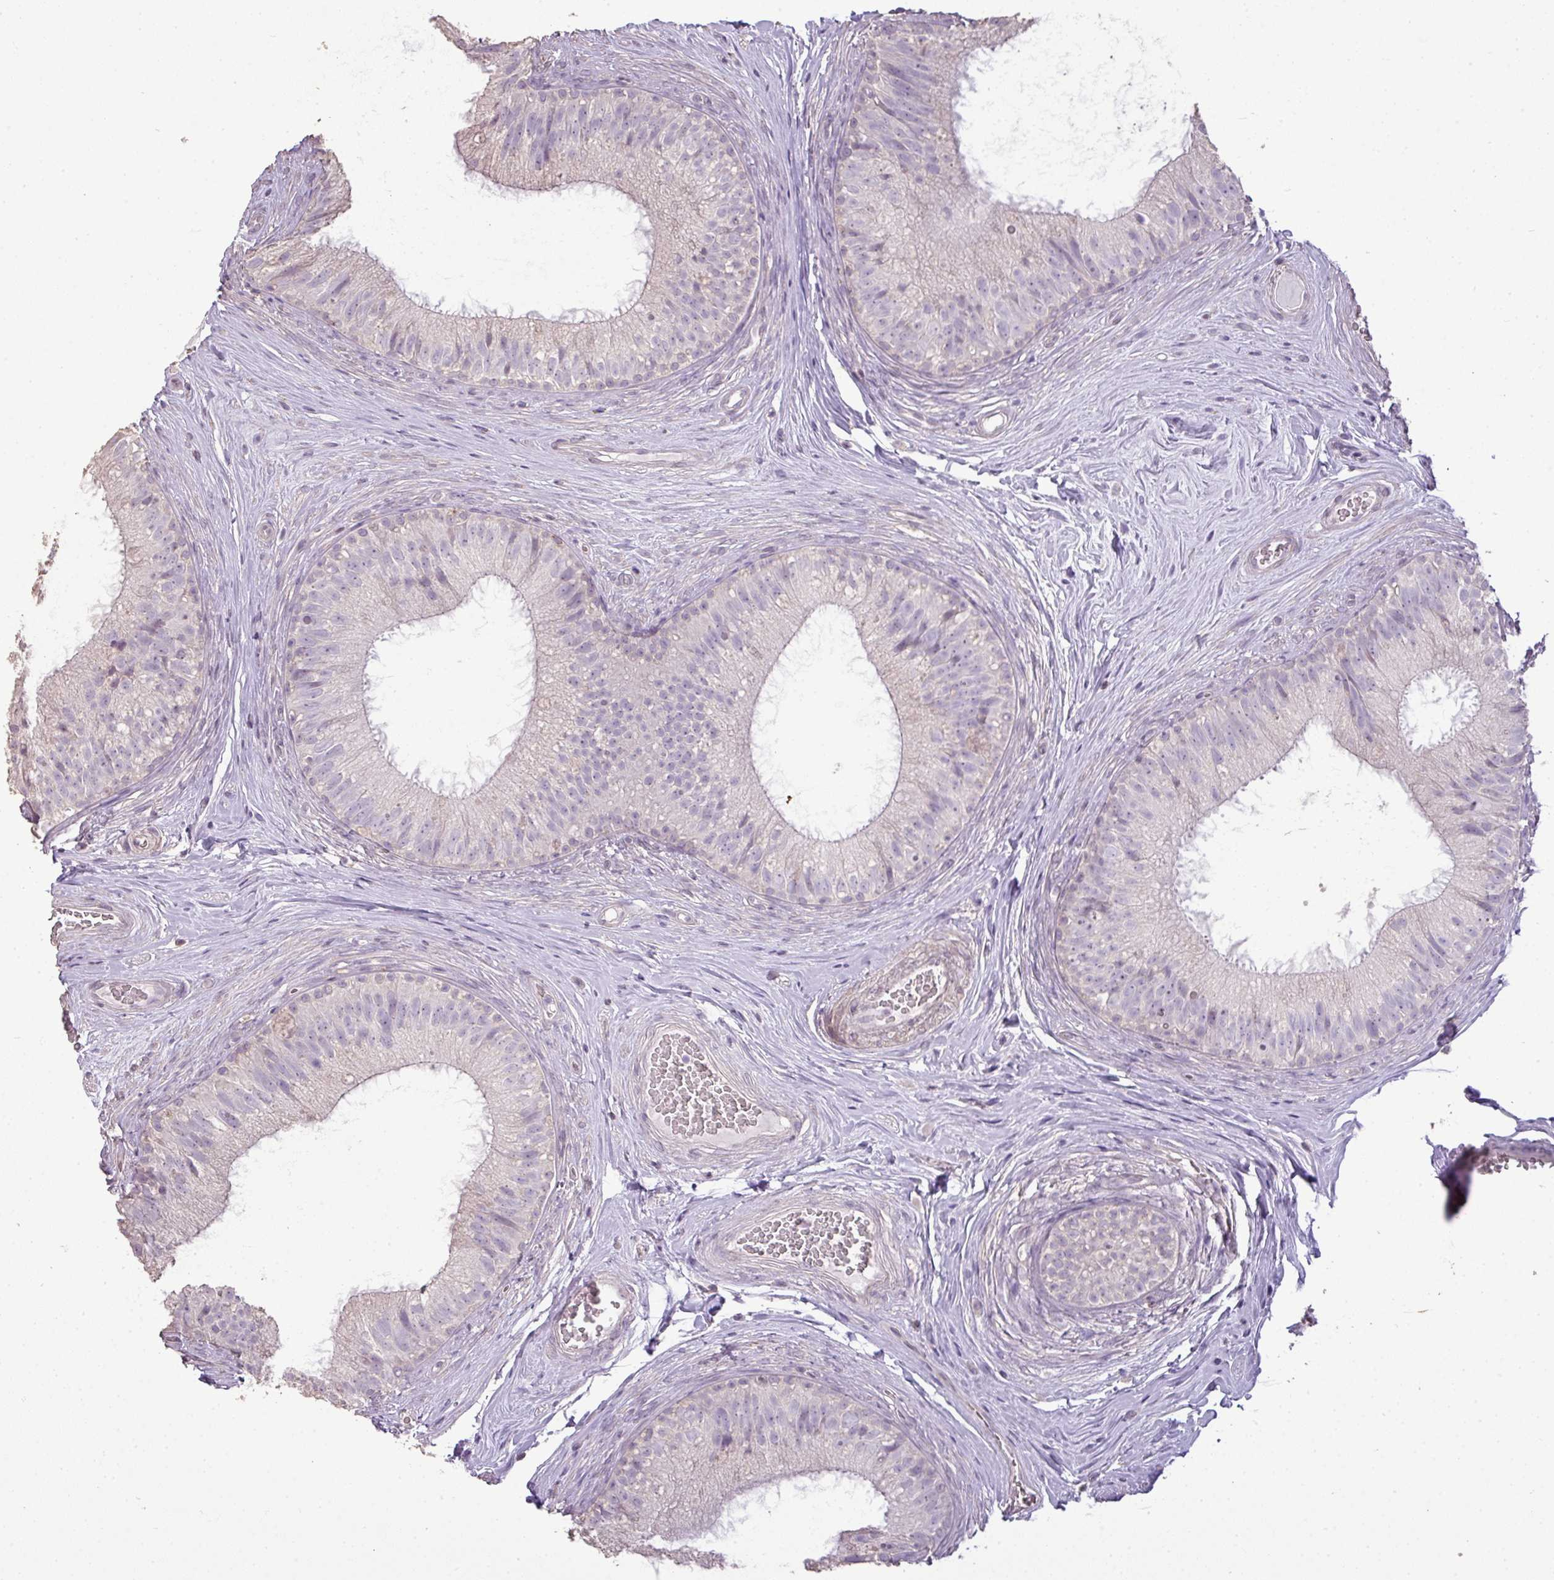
{"staining": {"intensity": "negative", "quantity": "none", "location": "none"}, "tissue": "epididymis", "cell_type": "Glandular cells", "image_type": "normal", "snomed": [{"axis": "morphology", "description": "Normal tissue, NOS"}, {"axis": "topography", "description": "Epididymis"}], "caption": "Glandular cells show no significant positivity in unremarkable epididymis. (Immunohistochemistry (ihc), brightfield microscopy, high magnification).", "gene": "LY9", "patient": {"sex": "male", "age": 34}}